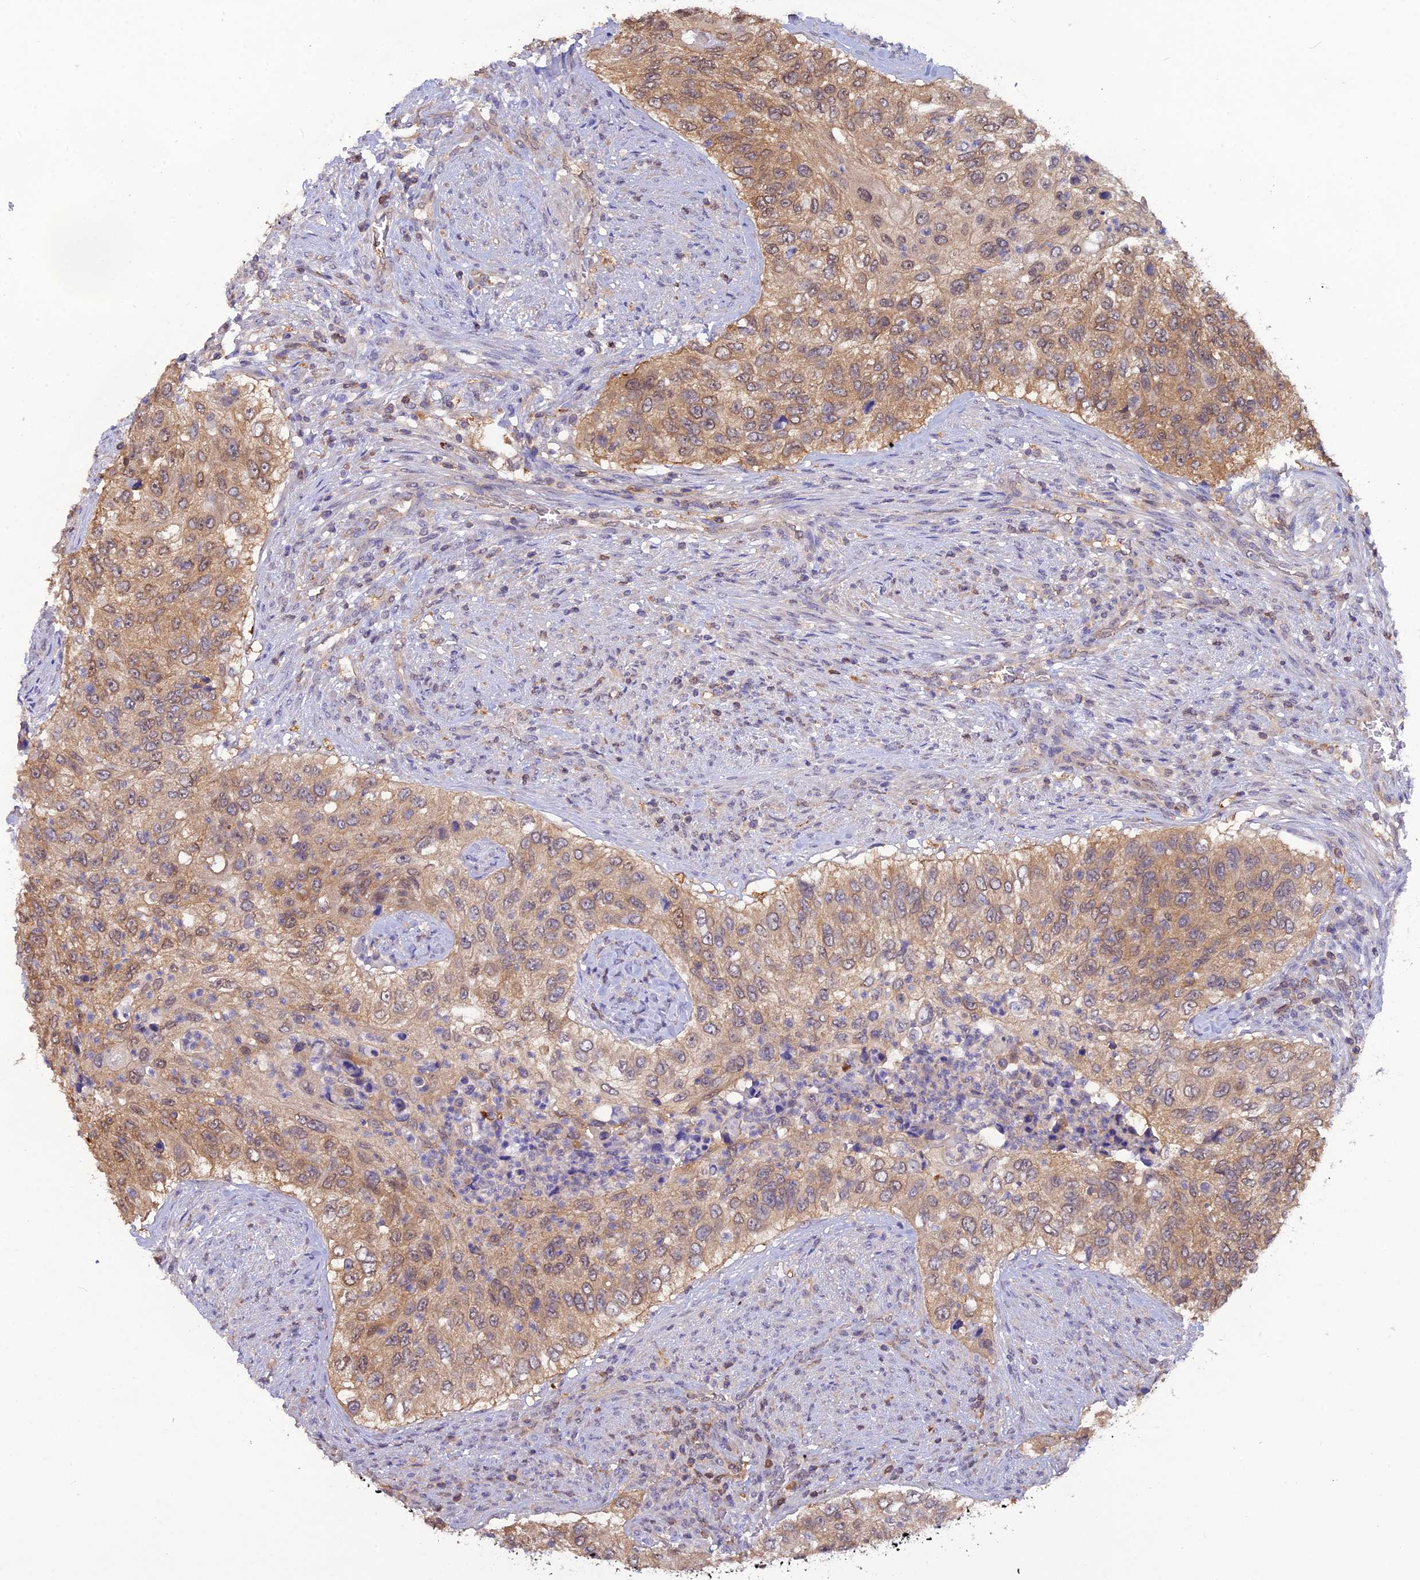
{"staining": {"intensity": "moderate", "quantity": "25%-75%", "location": "cytoplasmic/membranous,nuclear"}, "tissue": "urothelial cancer", "cell_type": "Tumor cells", "image_type": "cancer", "snomed": [{"axis": "morphology", "description": "Urothelial carcinoma, High grade"}, {"axis": "topography", "description": "Urinary bladder"}], "caption": "Brown immunohistochemical staining in urothelial carcinoma (high-grade) displays moderate cytoplasmic/membranous and nuclear positivity in about 25%-75% of tumor cells. (Brightfield microscopy of DAB IHC at high magnification).", "gene": "HINT1", "patient": {"sex": "female", "age": 60}}